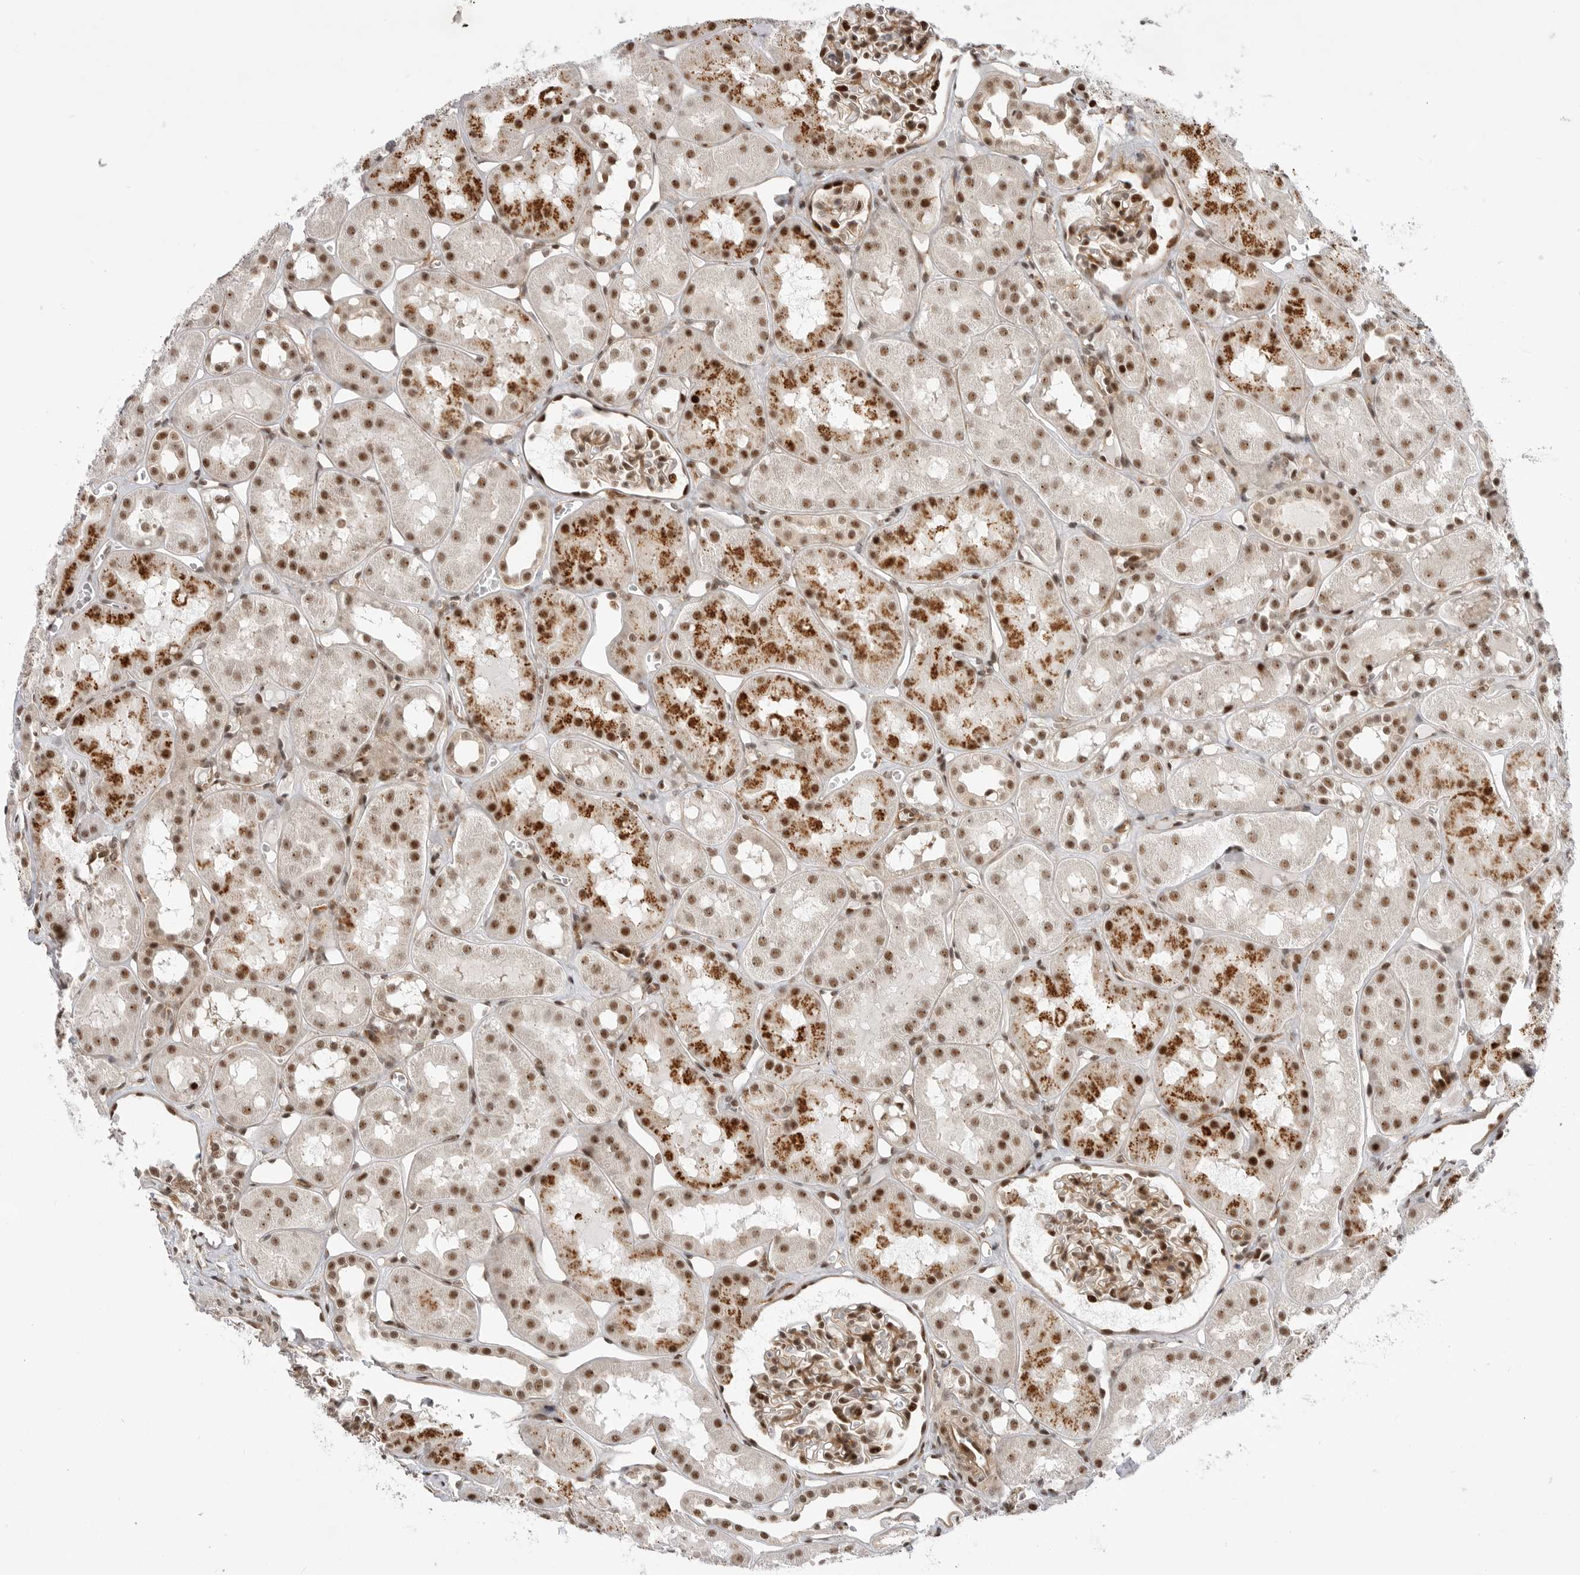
{"staining": {"intensity": "strong", "quantity": "25%-75%", "location": "cytoplasmic/membranous,nuclear"}, "tissue": "kidney", "cell_type": "Cells in glomeruli", "image_type": "normal", "snomed": [{"axis": "morphology", "description": "Normal tissue, NOS"}, {"axis": "topography", "description": "Kidney"}], "caption": "The image exhibits a brown stain indicating the presence of a protein in the cytoplasmic/membranous,nuclear of cells in glomeruli in kidney. (DAB = brown stain, brightfield microscopy at high magnification).", "gene": "GPATCH2", "patient": {"sex": "male", "age": 16}}